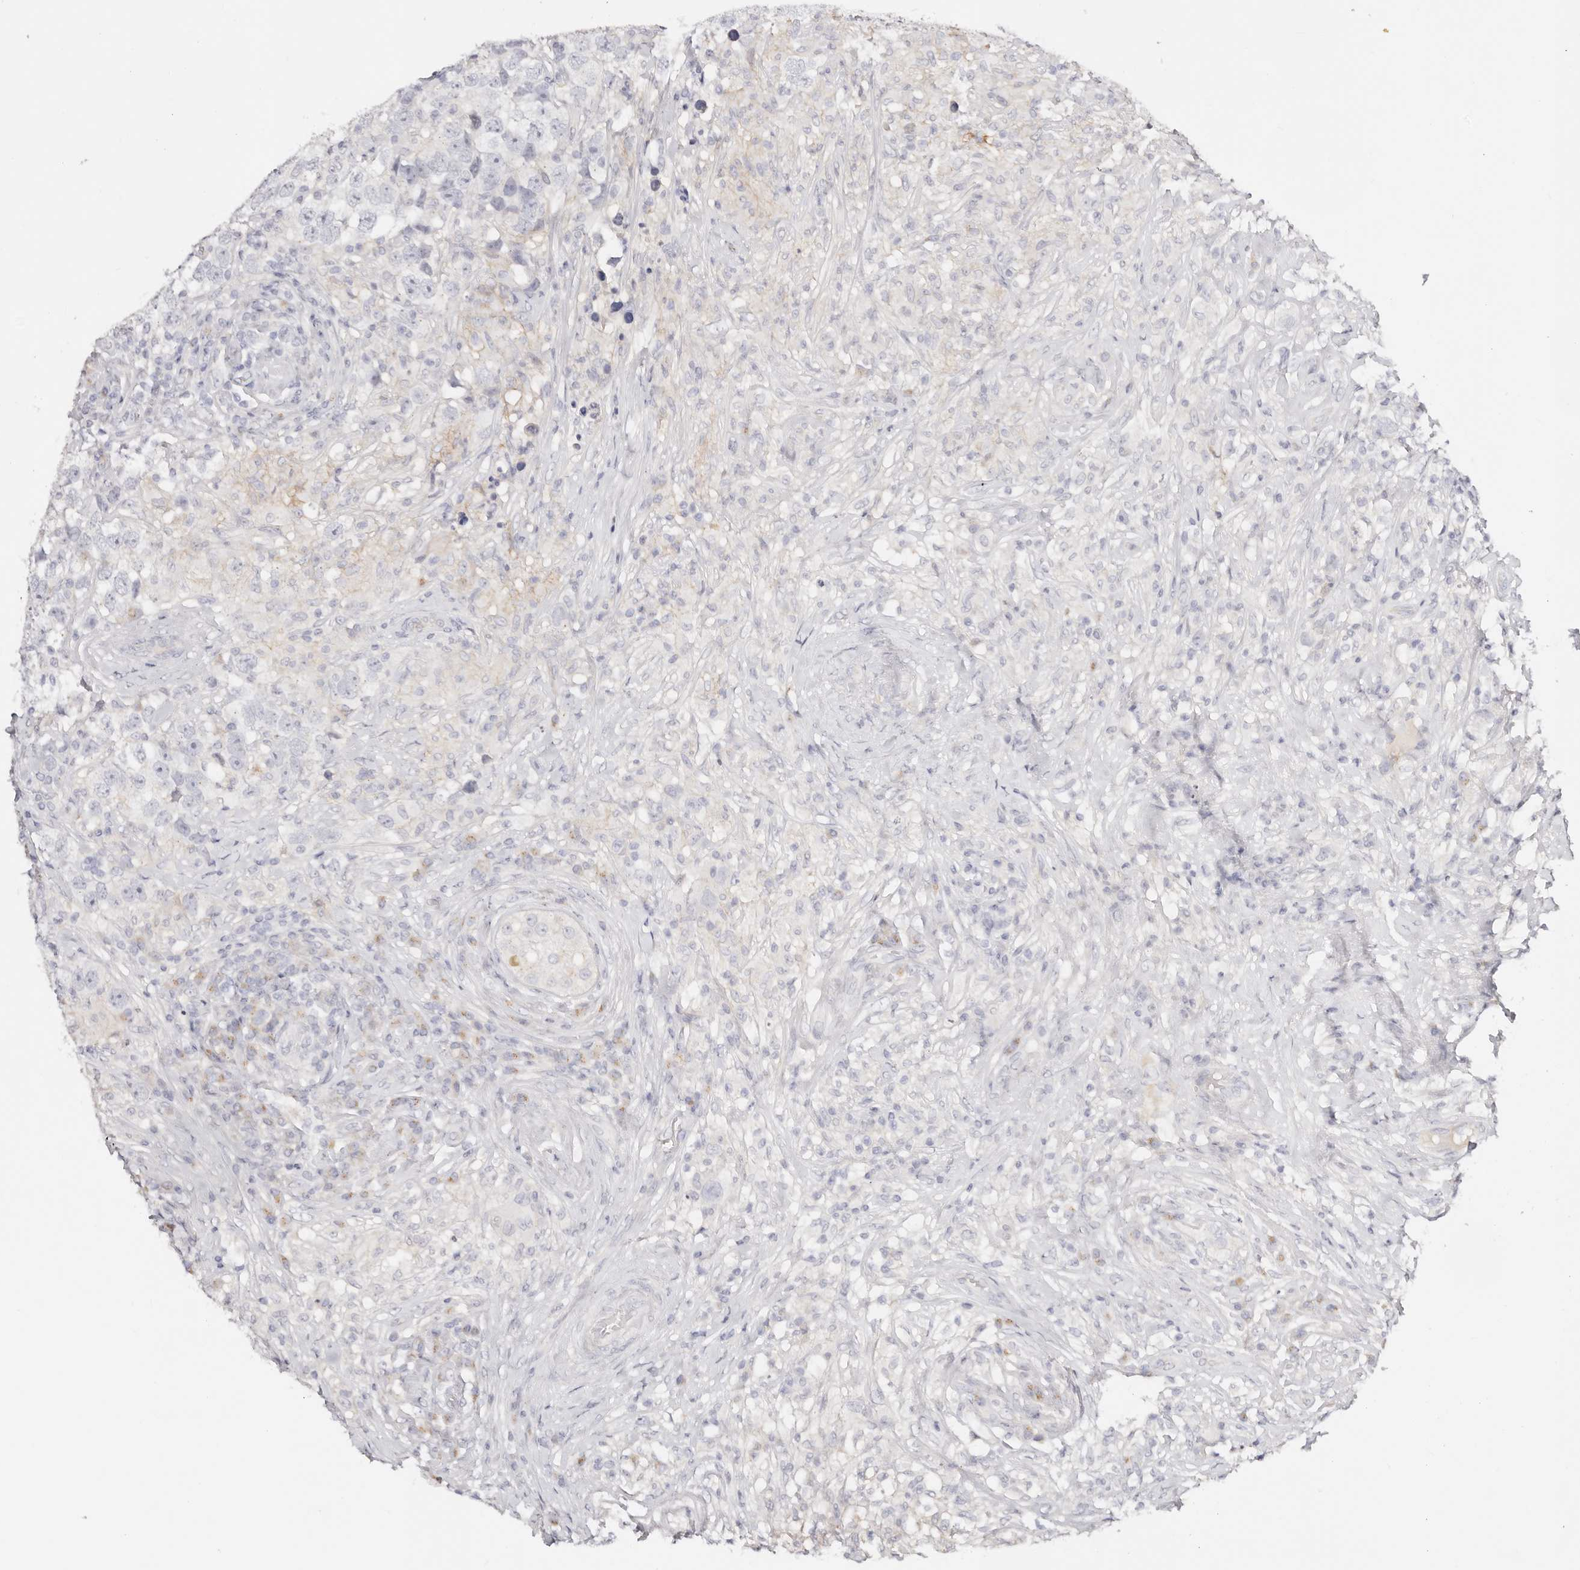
{"staining": {"intensity": "negative", "quantity": "none", "location": "none"}, "tissue": "testis cancer", "cell_type": "Tumor cells", "image_type": "cancer", "snomed": [{"axis": "morphology", "description": "Seminoma, NOS"}, {"axis": "topography", "description": "Testis"}], "caption": "The image displays no significant expression in tumor cells of seminoma (testis).", "gene": "DNASE1", "patient": {"sex": "male", "age": 49}}